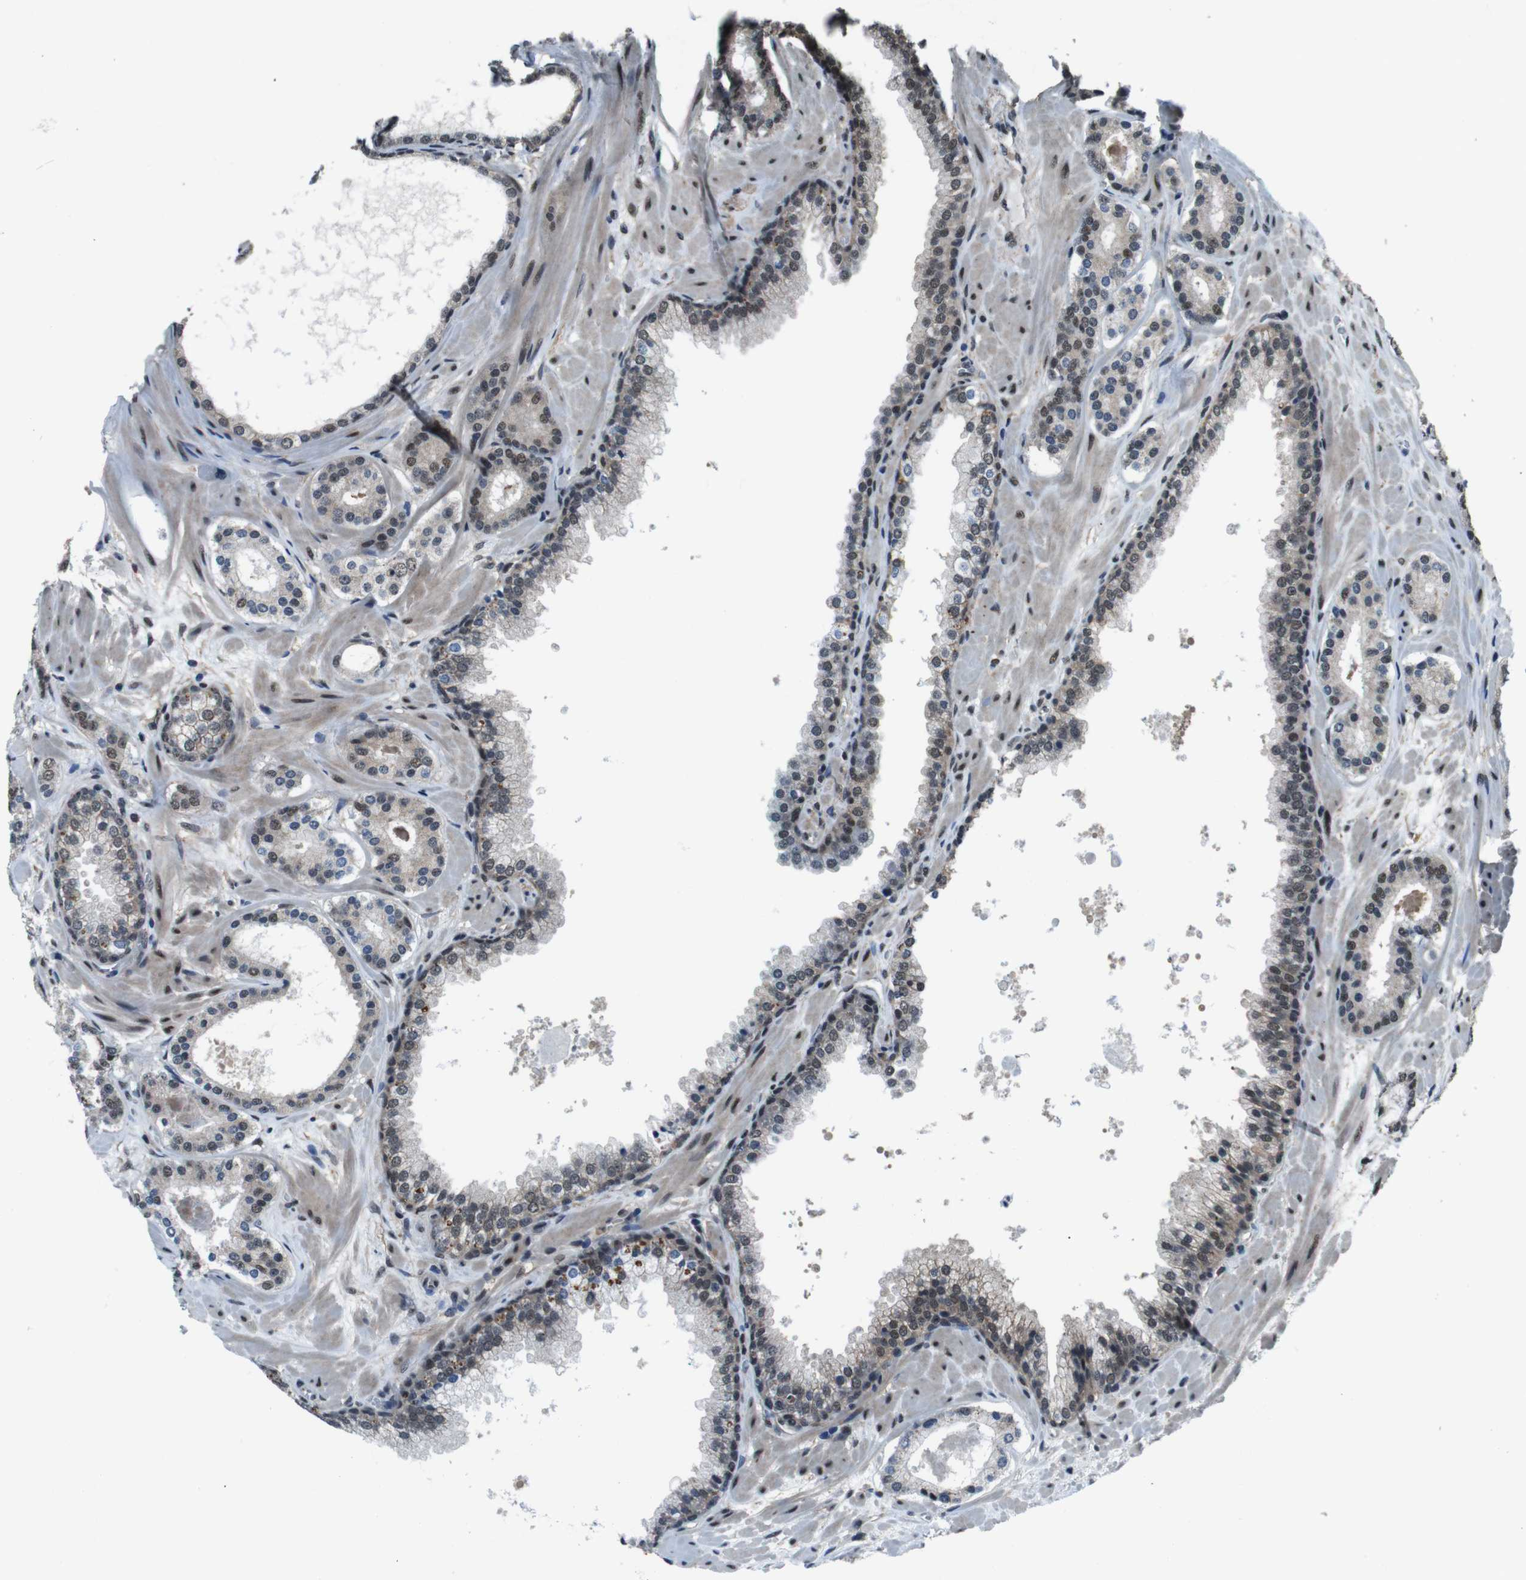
{"staining": {"intensity": "moderate", "quantity": ">75%", "location": "nuclear"}, "tissue": "prostate cancer", "cell_type": "Tumor cells", "image_type": "cancer", "snomed": [{"axis": "morphology", "description": "Adenocarcinoma, Low grade"}, {"axis": "topography", "description": "Prostate"}], "caption": "Immunohistochemical staining of human adenocarcinoma (low-grade) (prostate) displays medium levels of moderate nuclear protein expression in about >75% of tumor cells.", "gene": "NR4A2", "patient": {"sex": "male", "age": 63}}